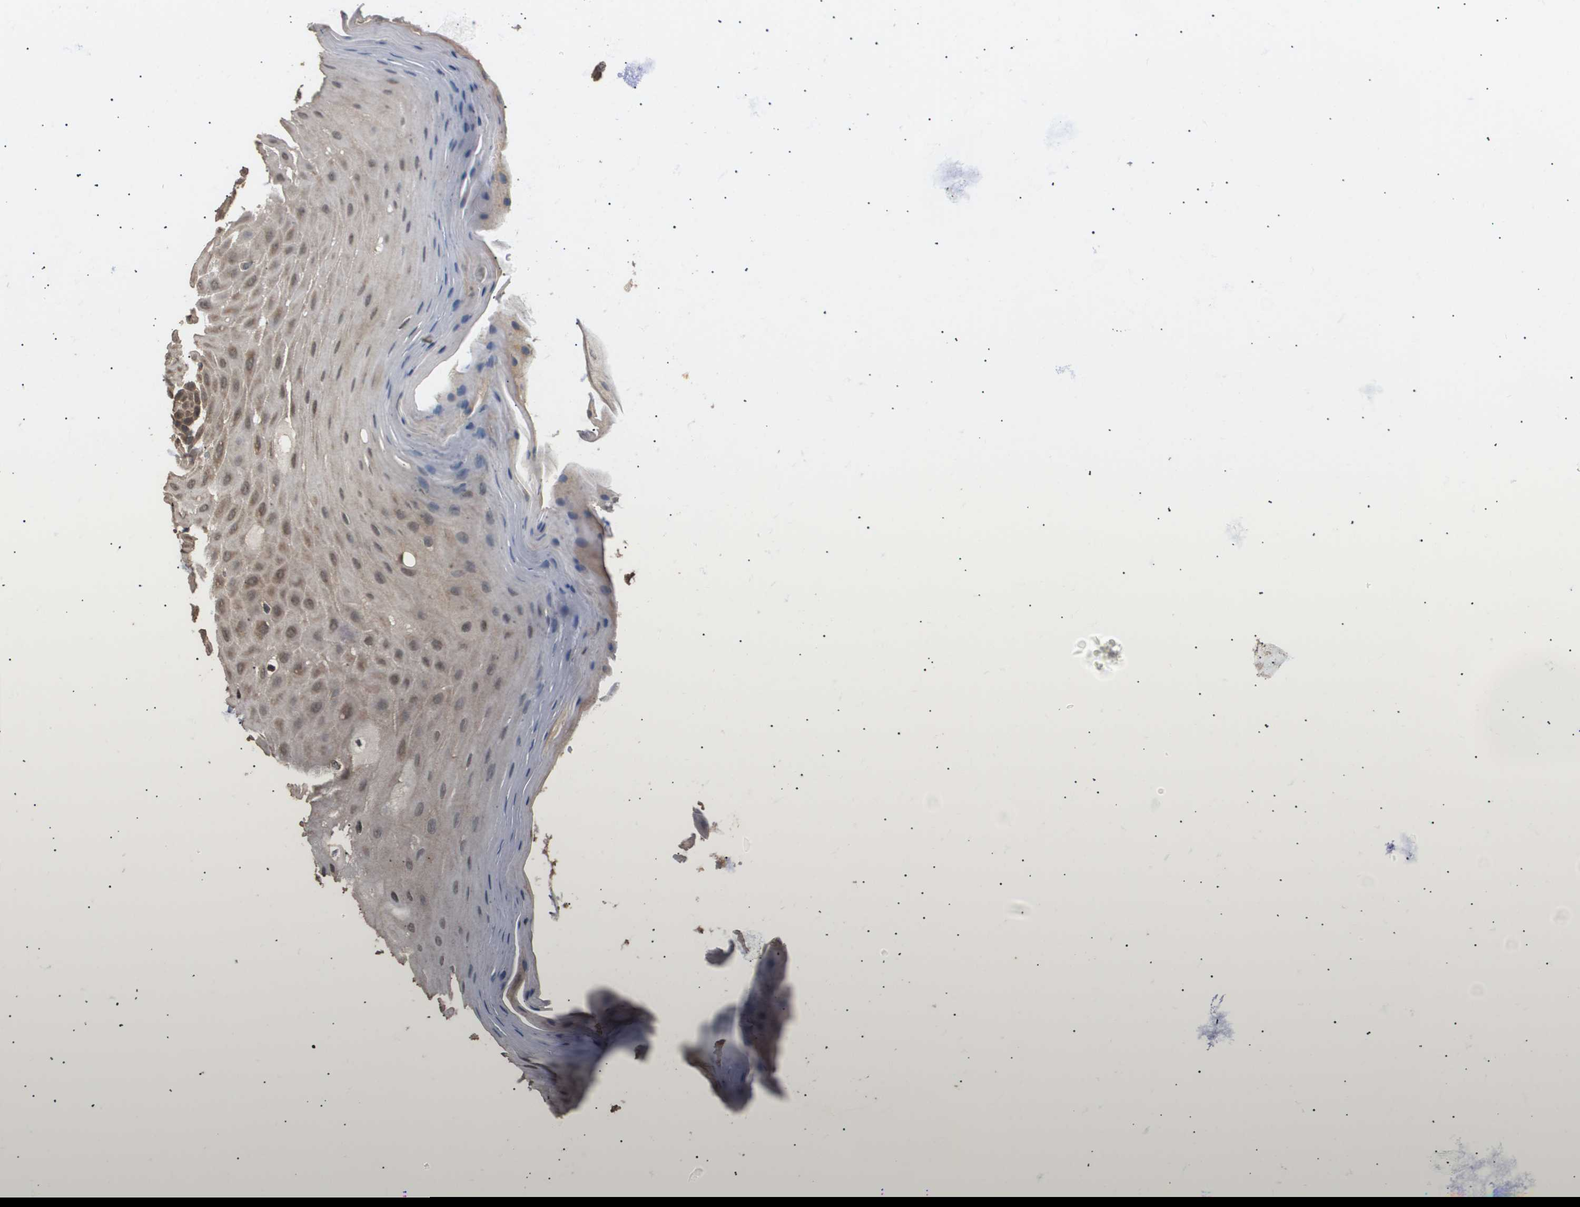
{"staining": {"intensity": "moderate", "quantity": ">75%", "location": "cytoplasmic/membranous,nuclear"}, "tissue": "oral mucosa", "cell_type": "Squamous epithelial cells", "image_type": "normal", "snomed": [{"axis": "morphology", "description": "Normal tissue, NOS"}, {"axis": "morphology", "description": "Squamous cell carcinoma, NOS"}, {"axis": "topography", "description": "Skeletal muscle"}, {"axis": "topography", "description": "Oral tissue"}, {"axis": "topography", "description": "Head-Neck"}], "caption": "High-power microscopy captured an IHC micrograph of benign oral mucosa, revealing moderate cytoplasmic/membranous,nuclear staining in approximately >75% of squamous epithelial cells. (IHC, brightfield microscopy, high magnification).", "gene": "ING1", "patient": {"sex": "male", "age": 71}}